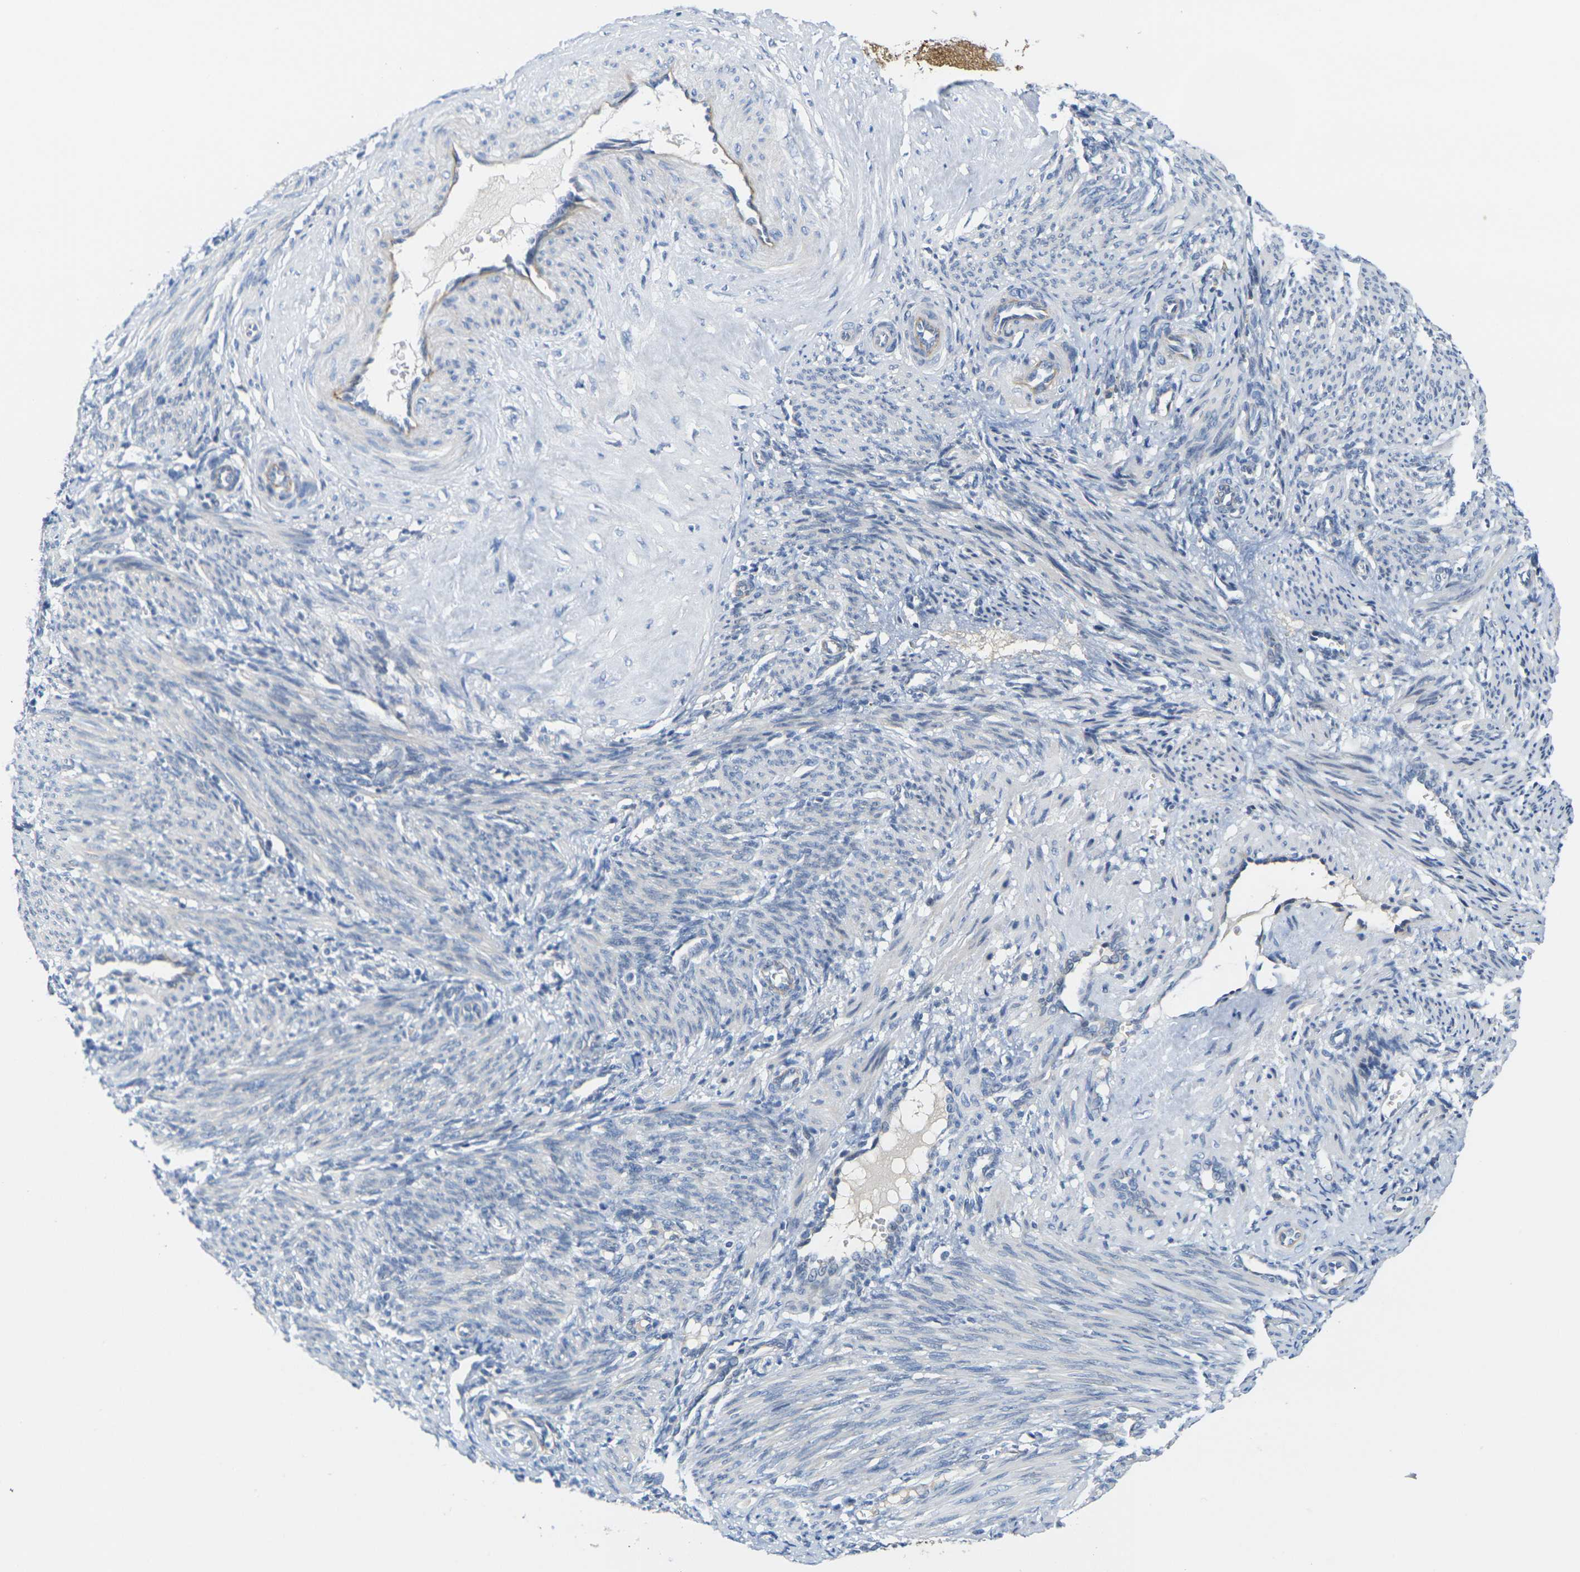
{"staining": {"intensity": "negative", "quantity": "none", "location": "none"}, "tissue": "smooth muscle", "cell_type": "Smooth muscle cells", "image_type": "normal", "snomed": [{"axis": "morphology", "description": "Normal tissue, NOS"}, {"axis": "topography", "description": "Endometrium"}], "caption": "The micrograph reveals no staining of smooth muscle cells in benign smooth muscle. (IHC, brightfield microscopy, high magnification).", "gene": "OTOF", "patient": {"sex": "female", "age": 33}}